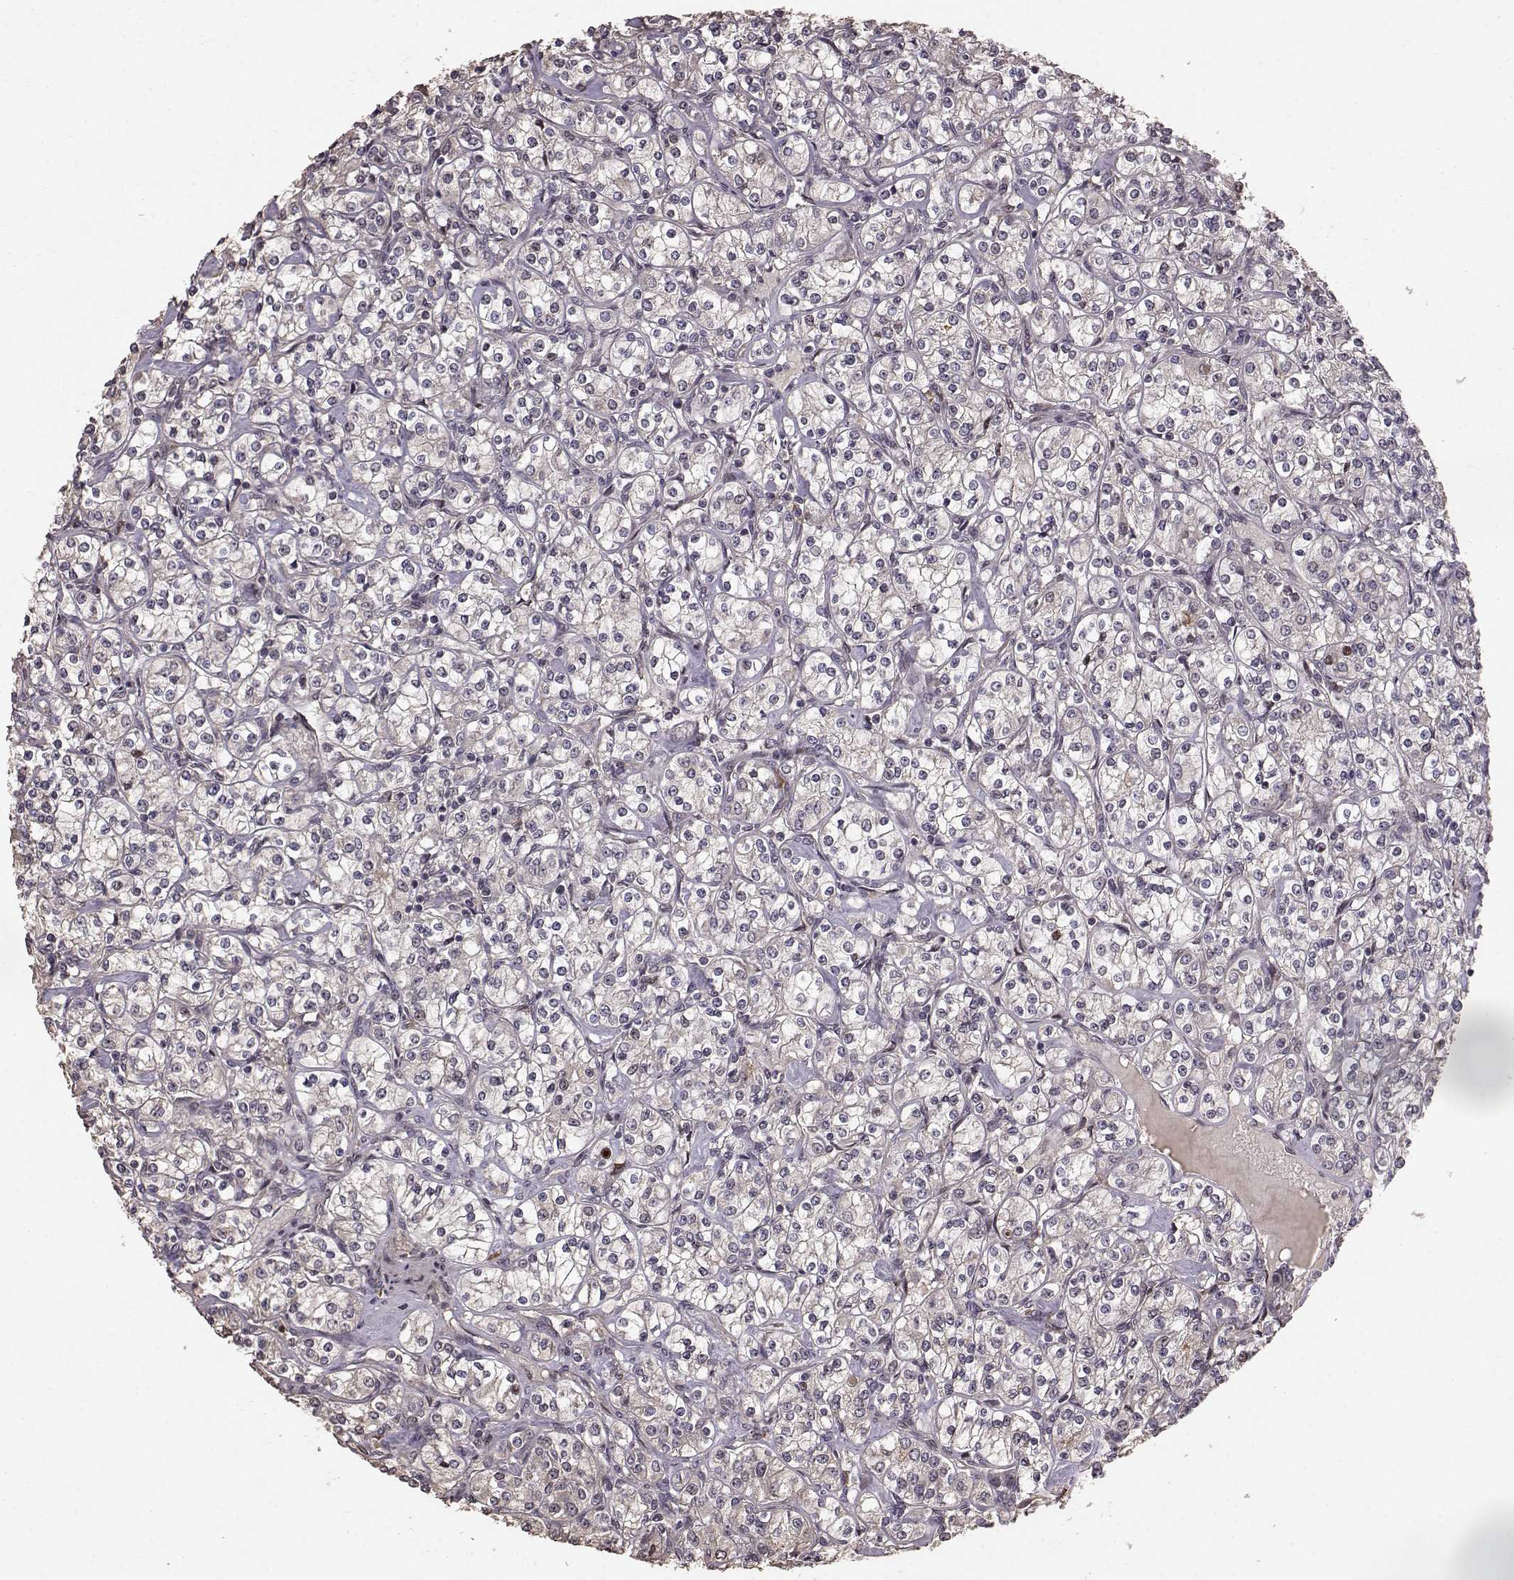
{"staining": {"intensity": "weak", "quantity": "25%-75%", "location": "cytoplasmic/membranous"}, "tissue": "renal cancer", "cell_type": "Tumor cells", "image_type": "cancer", "snomed": [{"axis": "morphology", "description": "Adenocarcinoma, NOS"}, {"axis": "topography", "description": "Kidney"}], "caption": "This photomicrograph shows adenocarcinoma (renal) stained with immunohistochemistry to label a protein in brown. The cytoplasmic/membranous of tumor cells show weak positivity for the protein. Nuclei are counter-stained blue.", "gene": "USP15", "patient": {"sex": "male", "age": 77}}